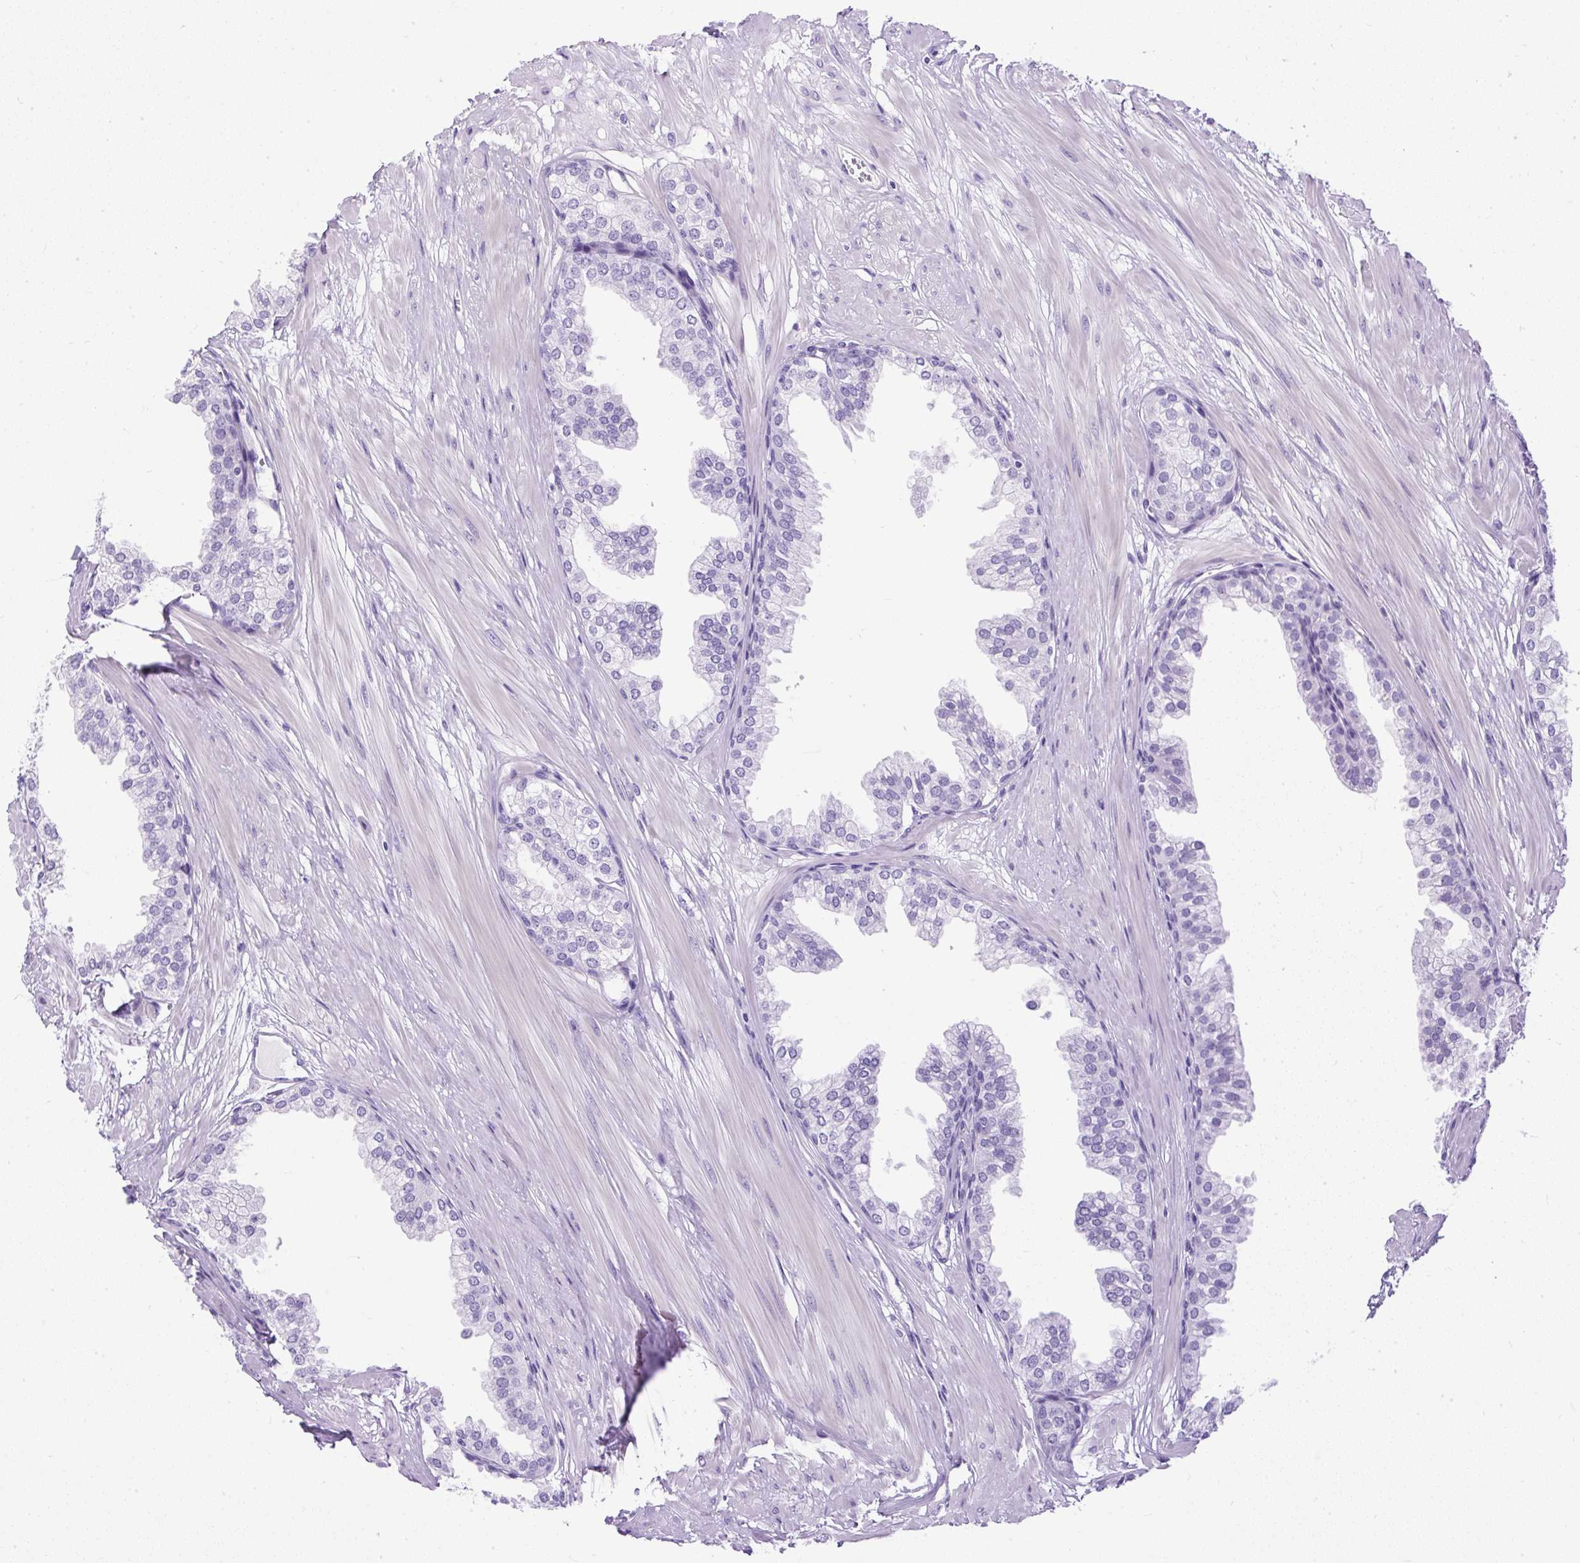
{"staining": {"intensity": "negative", "quantity": "none", "location": "none"}, "tissue": "prostate", "cell_type": "Glandular cells", "image_type": "normal", "snomed": [{"axis": "morphology", "description": "Normal tissue, NOS"}, {"axis": "topography", "description": "Prostate"}, {"axis": "topography", "description": "Peripheral nerve tissue"}], "caption": "The immunohistochemistry (IHC) histopathology image has no significant expression in glandular cells of prostate. The staining is performed using DAB brown chromogen with nuclei counter-stained in using hematoxylin.", "gene": "UPP1", "patient": {"sex": "male", "age": 55}}